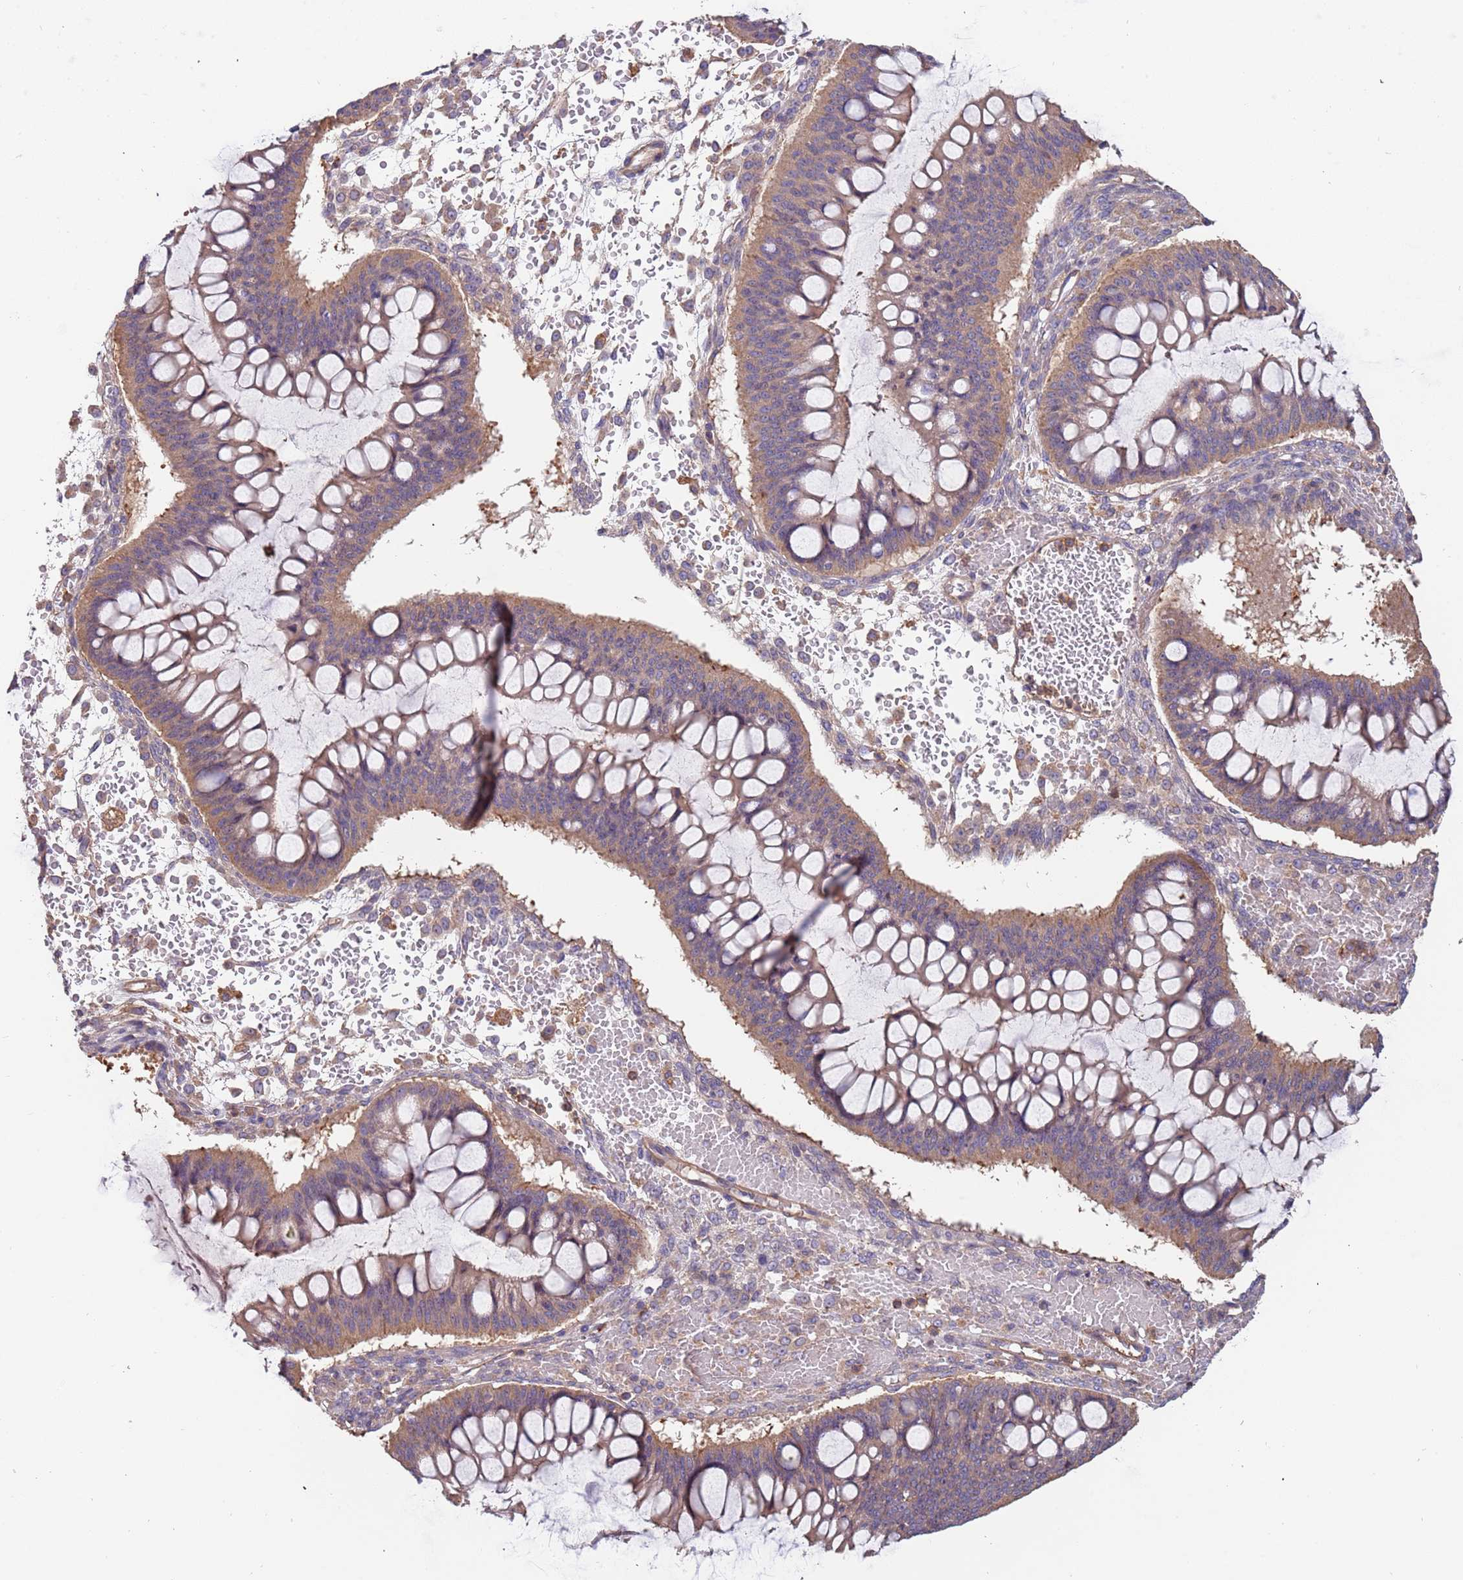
{"staining": {"intensity": "weak", "quantity": "25%-75%", "location": "cytoplasmic/membranous"}, "tissue": "ovarian cancer", "cell_type": "Tumor cells", "image_type": "cancer", "snomed": [{"axis": "morphology", "description": "Cystadenocarcinoma, mucinous, NOS"}, {"axis": "topography", "description": "Ovary"}], "caption": "Protein analysis of ovarian mucinous cystadenocarcinoma tissue reveals weak cytoplasmic/membranous expression in about 25%-75% of tumor cells.", "gene": "SYT4", "patient": {"sex": "female", "age": 73}}